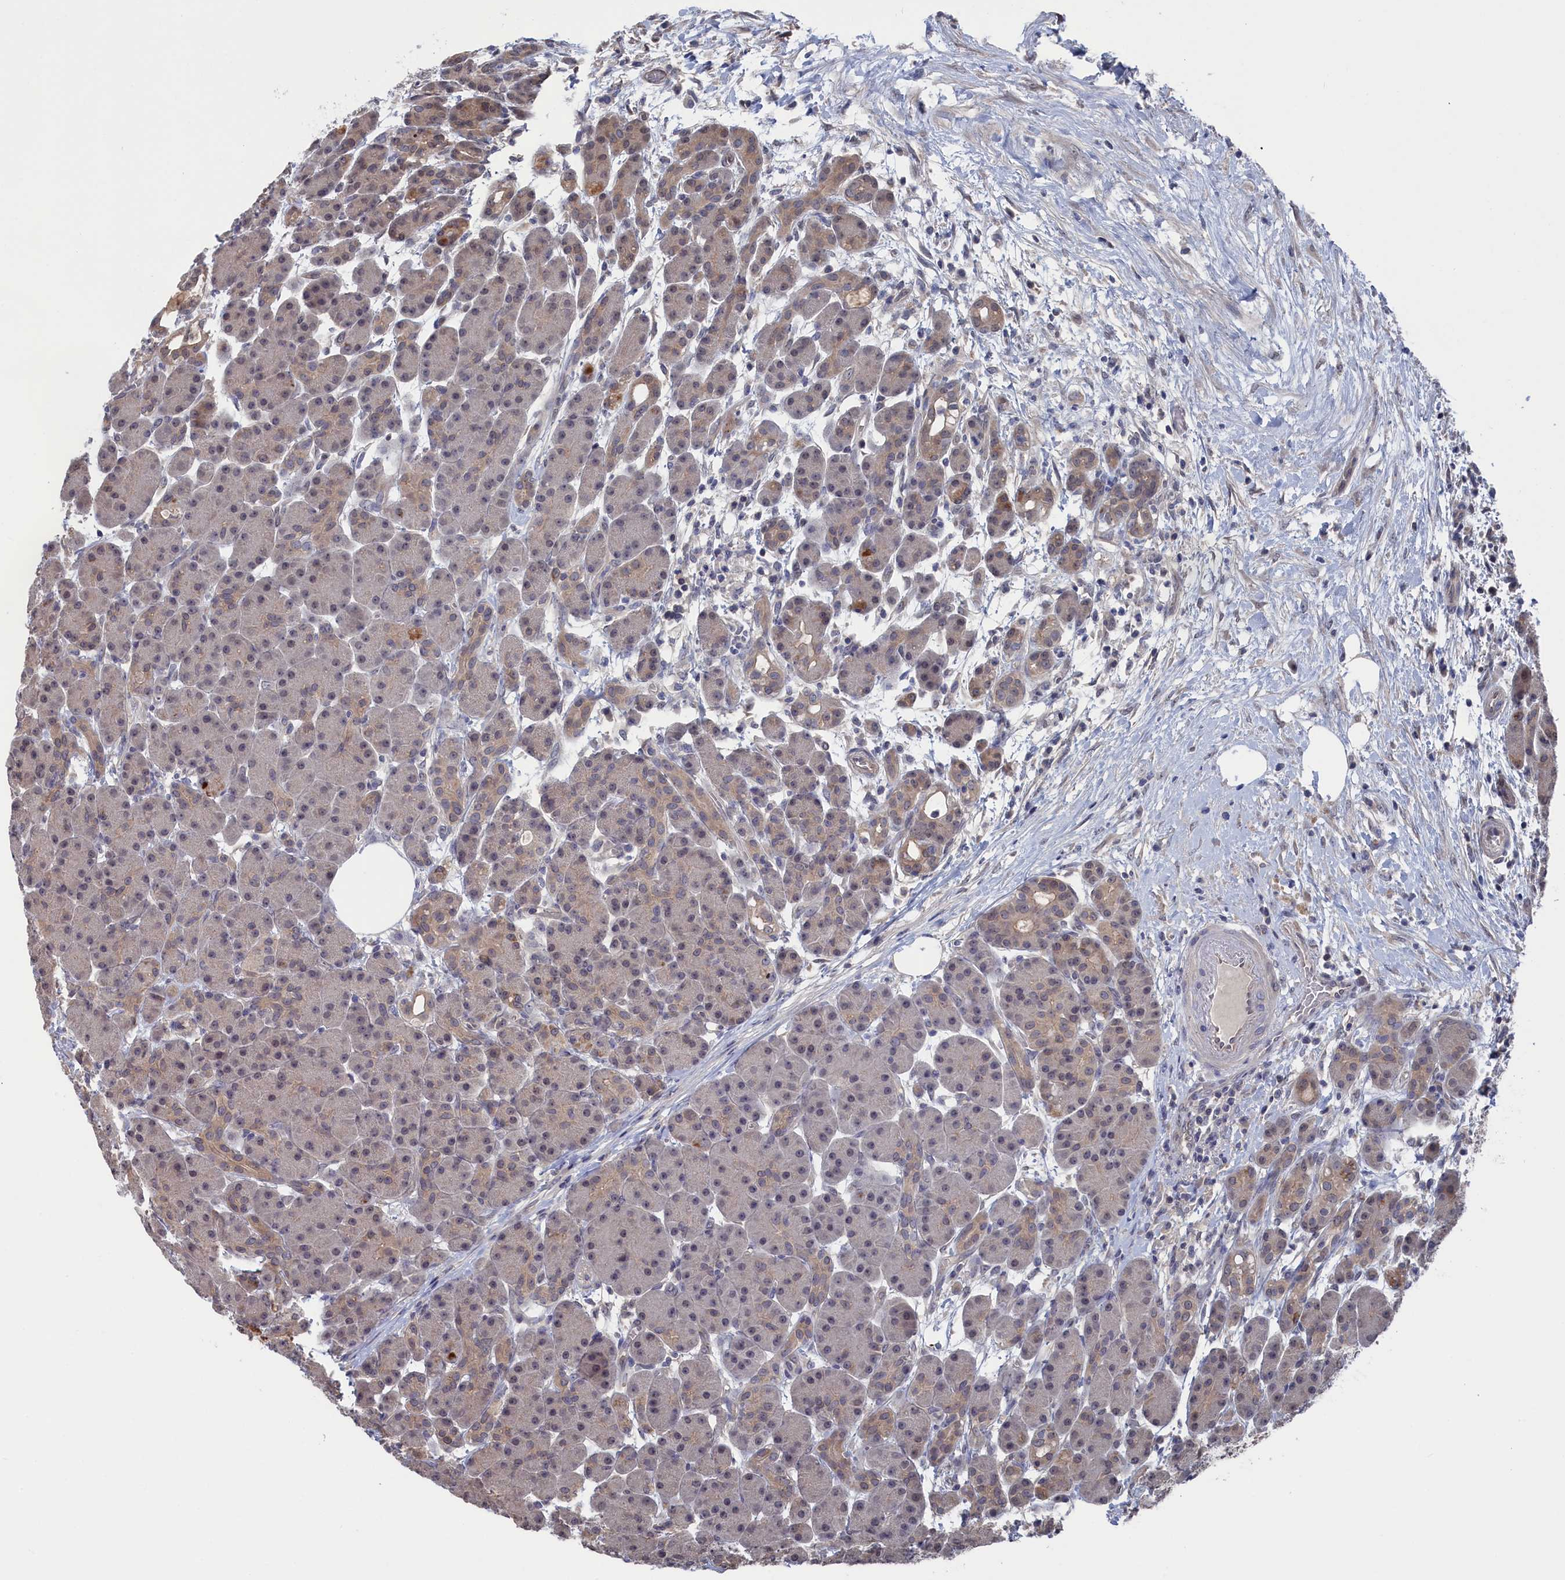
{"staining": {"intensity": "weak", "quantity": "25%-75%", "location": "cytoplasmic/membranous"}, "tissue": "pancreas", "cell_type": "Exocrine glandular cells", "image_type": "normal", "snomed": [{"axis": "morphology", "description": "Normal tissue, NOS"}, {"axis": "topography", "description": "Pancreas"}], "caption": "Immunohistochemistry (IHC) staining of normal pancreas, which exhibits low levels of weak cytoplasmic/membranous staining in about 25%-75% of exocrine glandular cells indicating weak cytoplasmic/membranous protein positivity. The staining was performed using DAB (brown) for protein detection and nuclei were counterstained in hematoxylin (blue).", "gene": "NUTF2", "patient": {"sex": "male", "age": 63}}